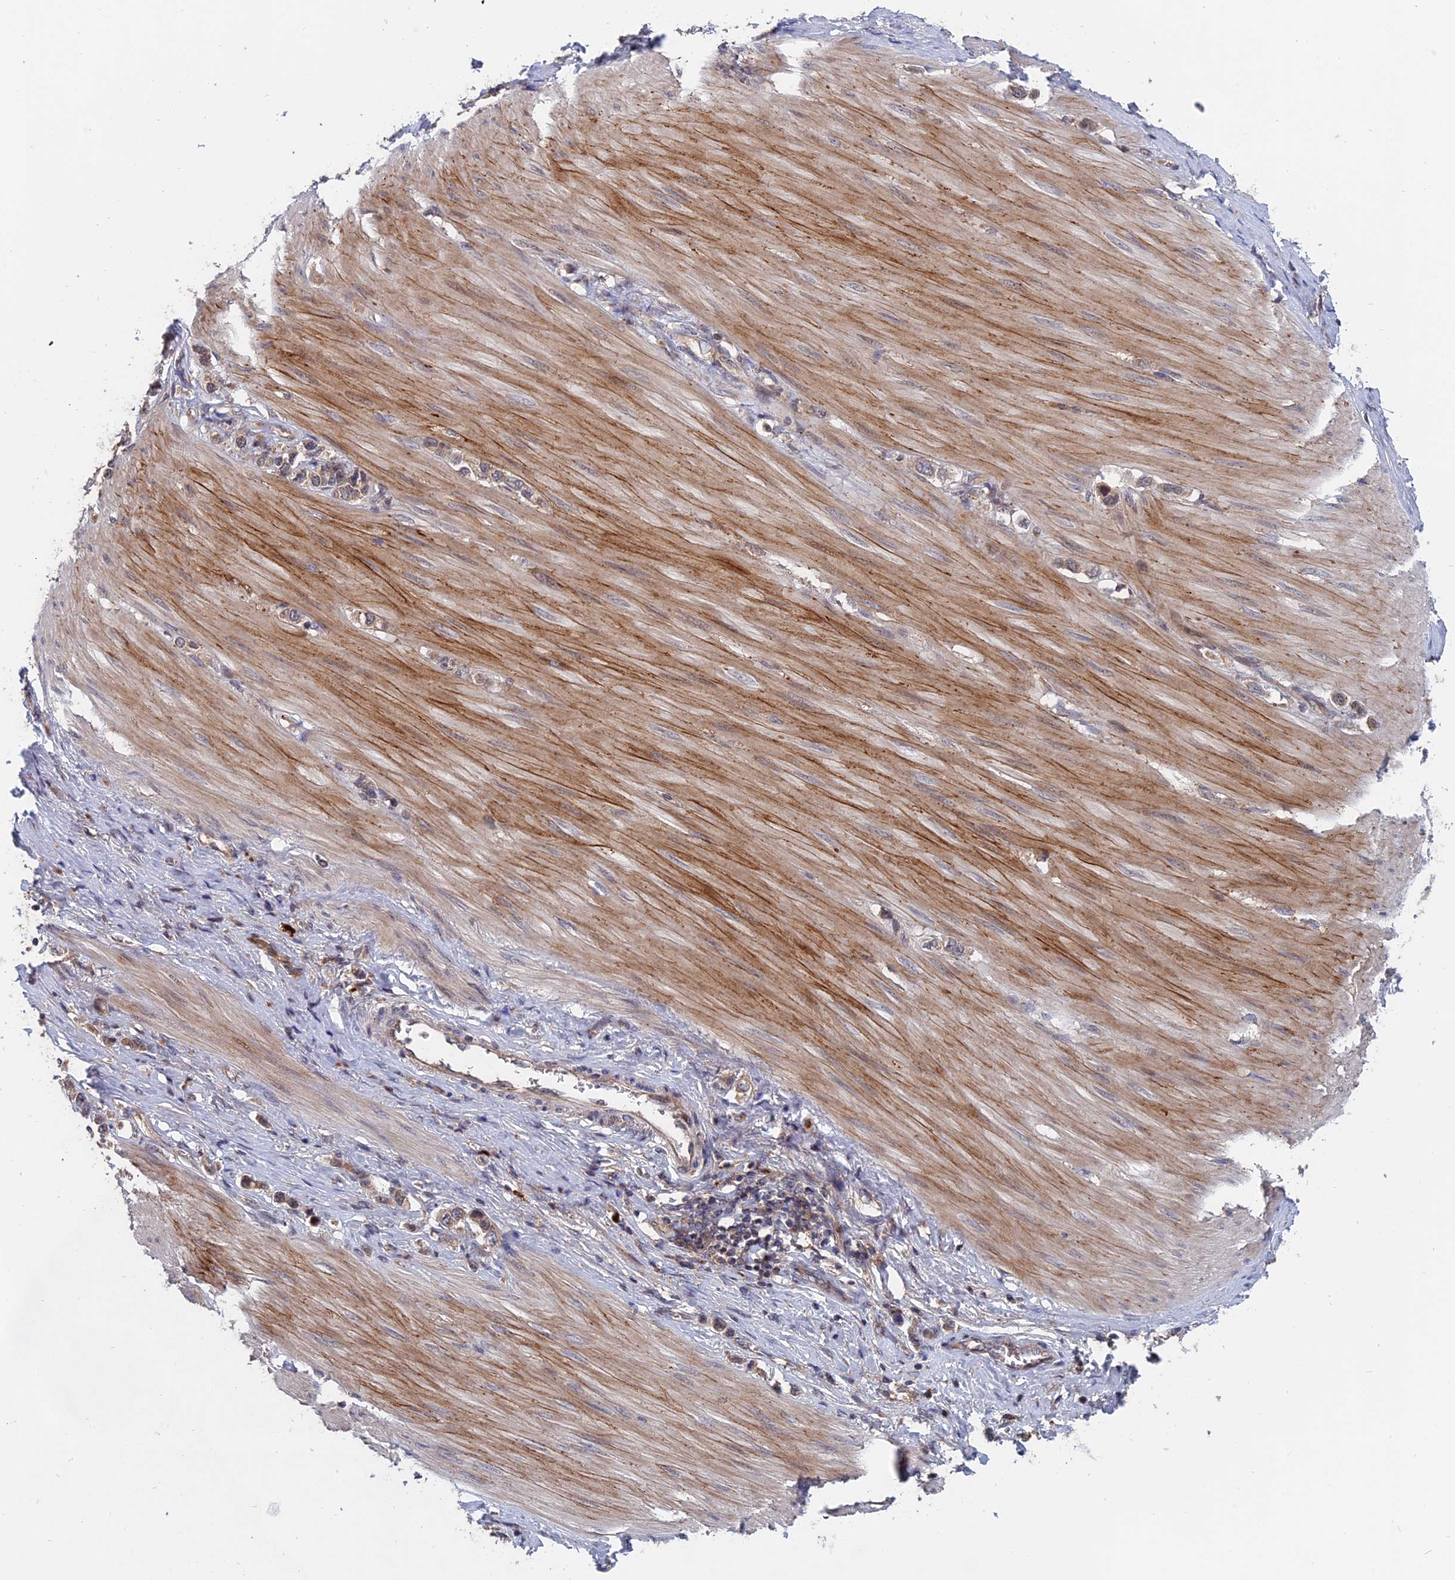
{"staining": {"intensity": "weak", "quantity": ">75%", "location": "cytoplasmic/membranous"}, "tissue": "stomach cancer", "cell_type": "Tumor cells", "image_type": "cancer", "snomed": [{"axis": "morphology", "description": "Adenocarcinoma, NOS"}, {"axis": "topography", "description": "Stomach"}], "caption": "The histopathology image exhibits staining of adenocarcinoma (stomach), revealing weak cytoplasmic/membranous protein expression (brown color) within tumor cells.", "gene": "TRAPPC2L", "patient": {"sex": "female", "age": 65}}